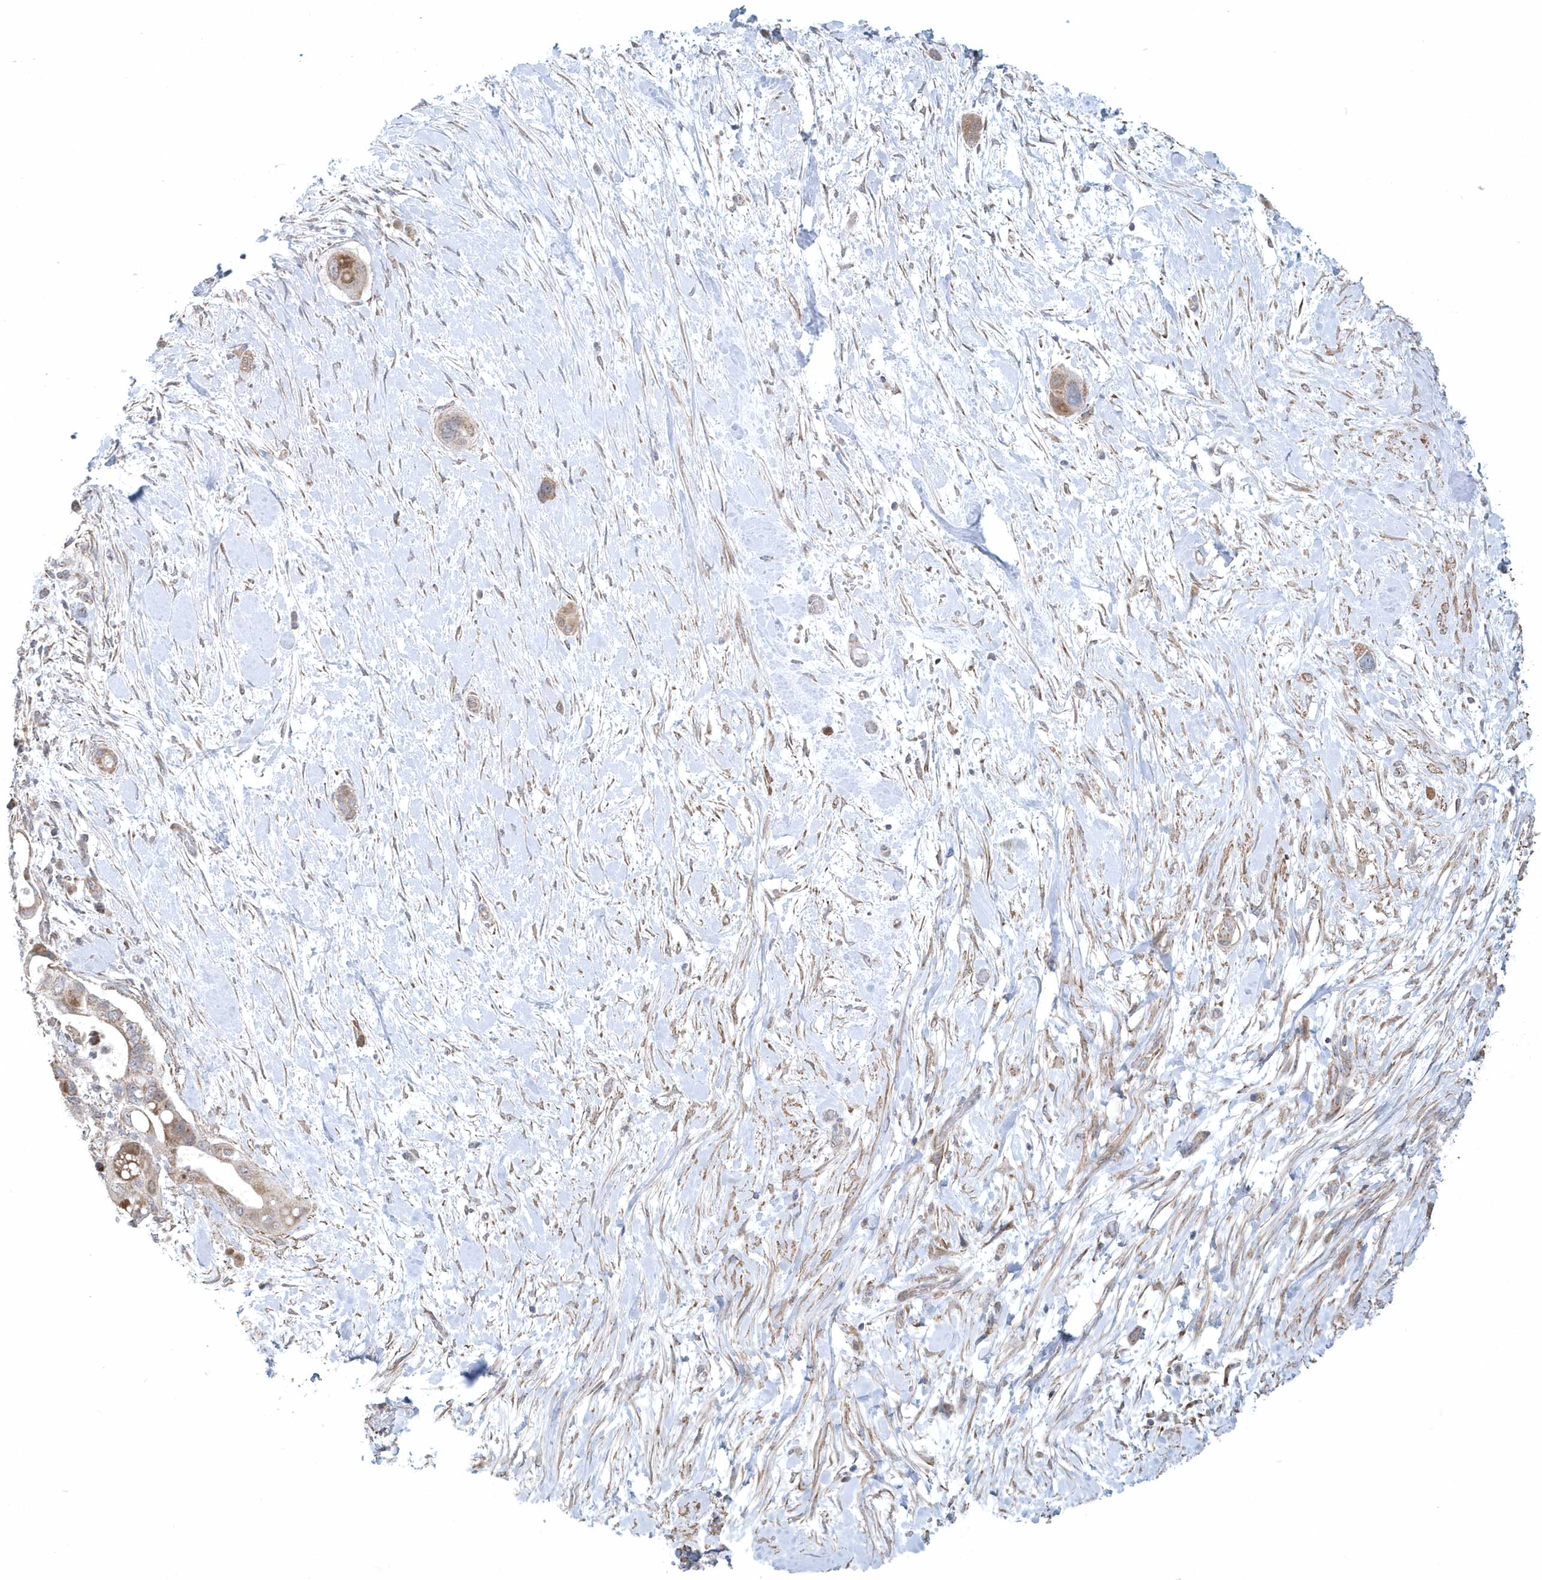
{"staining": {"intensity": "moderate", "quantity": ">75%", "location": "cytoplasmic/membranous"}, "tissue": "pancreatic cancer", "cell_type": "Tumor cells", "image_type": "cancer", "snomed": [{"axis": "morphology", "description": "Adenocarcinoma, NOS"}, {"axis": "topography", "description": "Pancreas"}], "caption": "This is an image of immunohistochemistry staining of pancreatic cancer (adenocarcinoma), which shows moderate expression in the cytoplasmic/membranous of tumor cells.", "gene": "SLX9", "patient": {"sex": "male", "age": 68}}